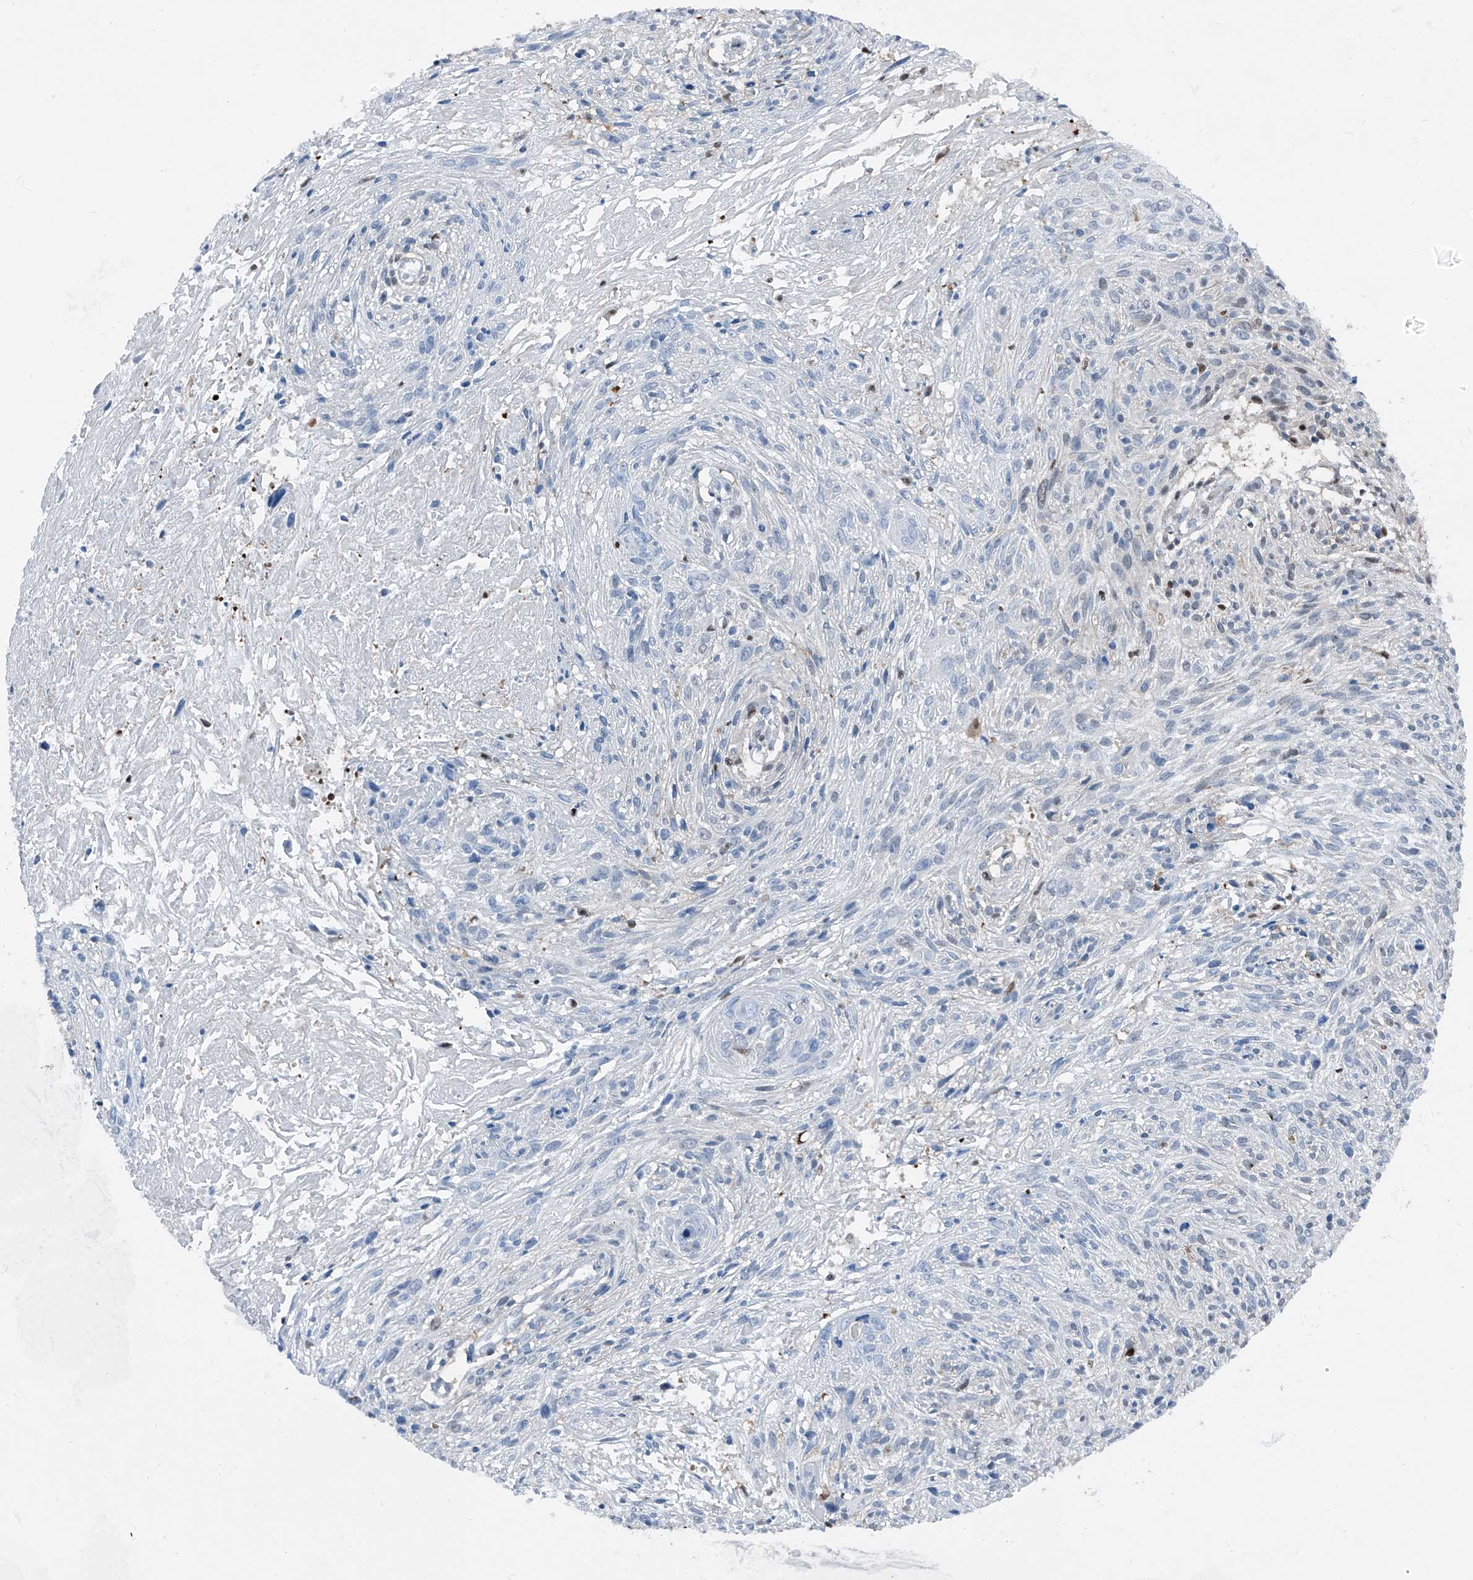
{"staining": {"intensity": "moderate", "quantity": "25%-75%", "location": "nuclear"}, "tissue": "cervical cancer", "cell_type": "Tumor cells", "image_type": "cancer", "snomed": [{"axis": "morphology", "description": "Squamous cell carcinoma, NOS"}, {"axis": "topography", "description": "Cervix"}], "caption": "An immunohistochemistry (IHC) histopathology image of neoplastic tissue is shown. Protein staining in brown highlights moderate nuclear positivity in cervical cancer within tumor cells.", "gene": "PSMB10", "patient": {"sex": "female", "age": 51}}